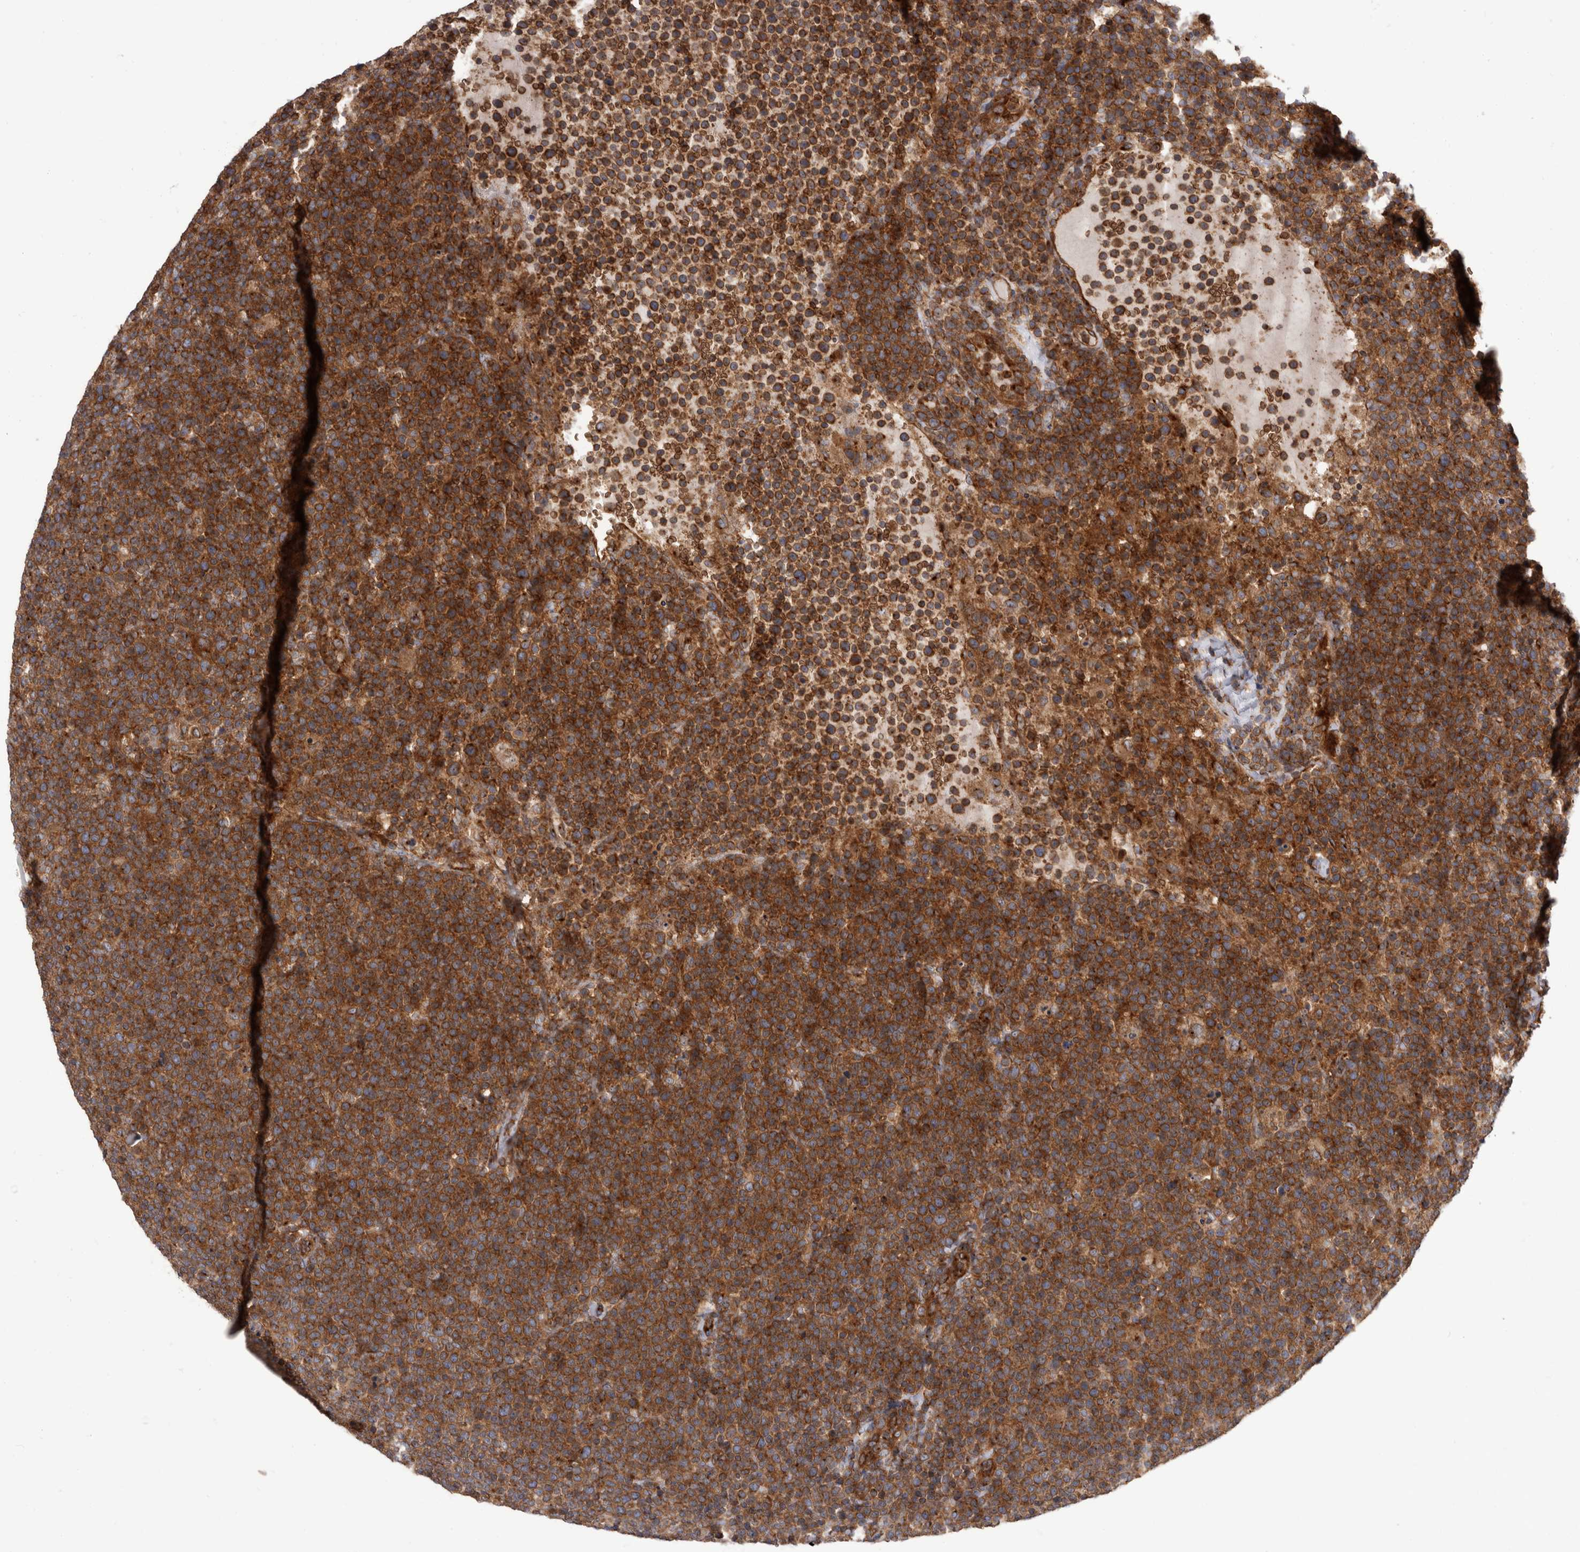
{"staining": {"intensity": "strong", "quantity": ">75%", "location": "cytoplasmic/membranous"}, "tissue": "lymphoma", "cell_type": "Tumor cells", "image_type": "cancer", "snomed": [{"axis": "morphology", "description": "Malignant lymphoma, non-Hodgkin's type, High grade"}, {"axis": "topography", "description": "Lymph node"}], "caption": "High-grade malignant lymphoma, non-Hodgkin's type was stained to show a protein in brown. There is high levels of strong cytoplasmic/membranous expression in approximately >75% of tumor cells.", "gene": "HOOK3", "patient": {"sex": "male", "age": 61}}